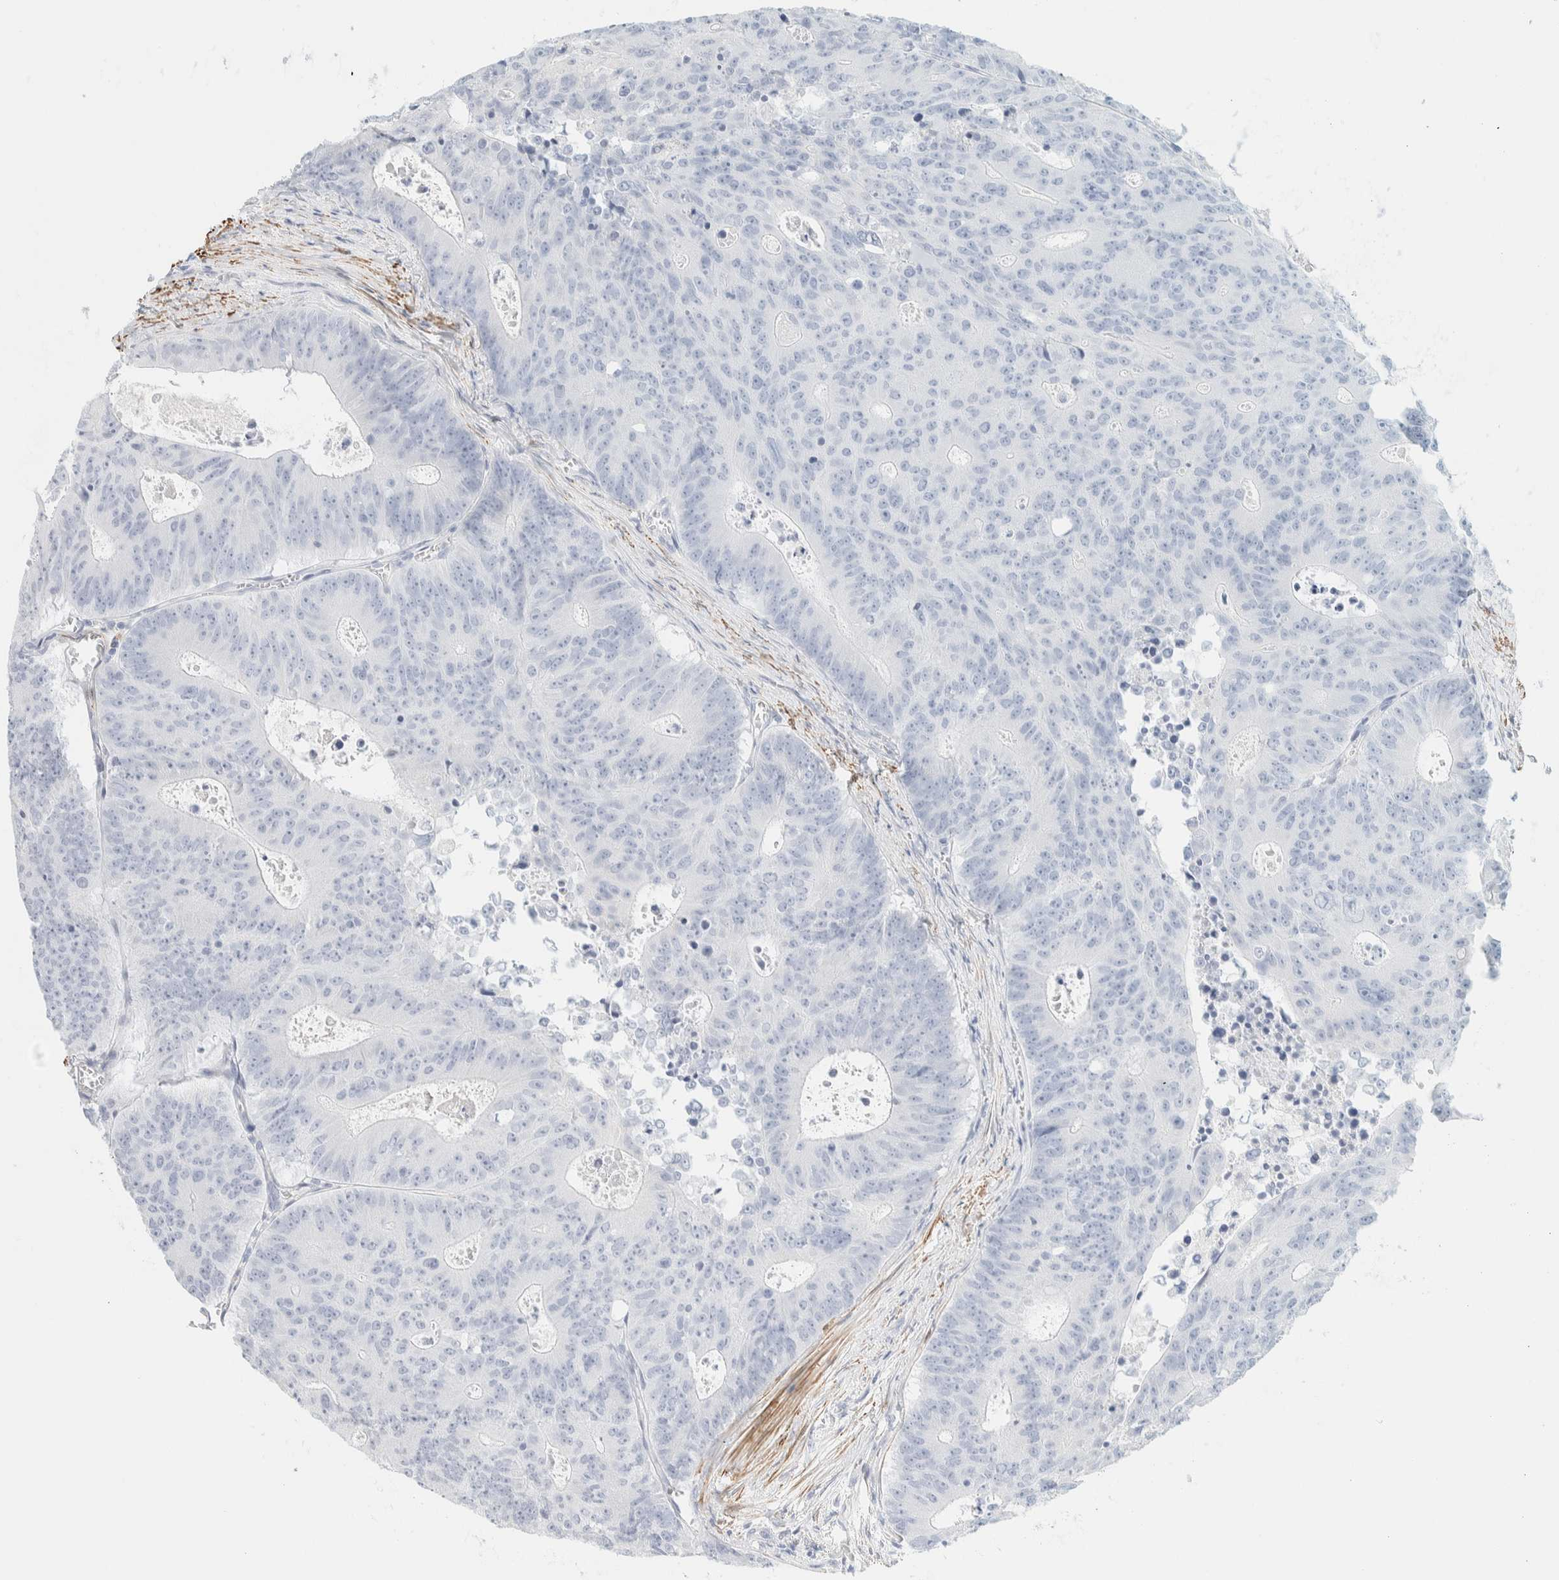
{"staining": {"intensity": "negative", "quantity": "none", "location": "none"}, "tissue": "colorectal cancer", "cell_type": "Tumor cells", "image_type": "cancer", "snomed": [{"axis": "morphology", "description": "Adenocarcinoma, NOS"}, {"axis": "topography", "description": "Colon"}], "caption": "High power microscopy photomicrograph of an immunohistochemistry (IHC) image of colorectal cancer (adenocarcinoma), revealing no significant positivity in tumor cells.", "gene": "AFMID", "patient": {"sex": "male", "age": 87}}